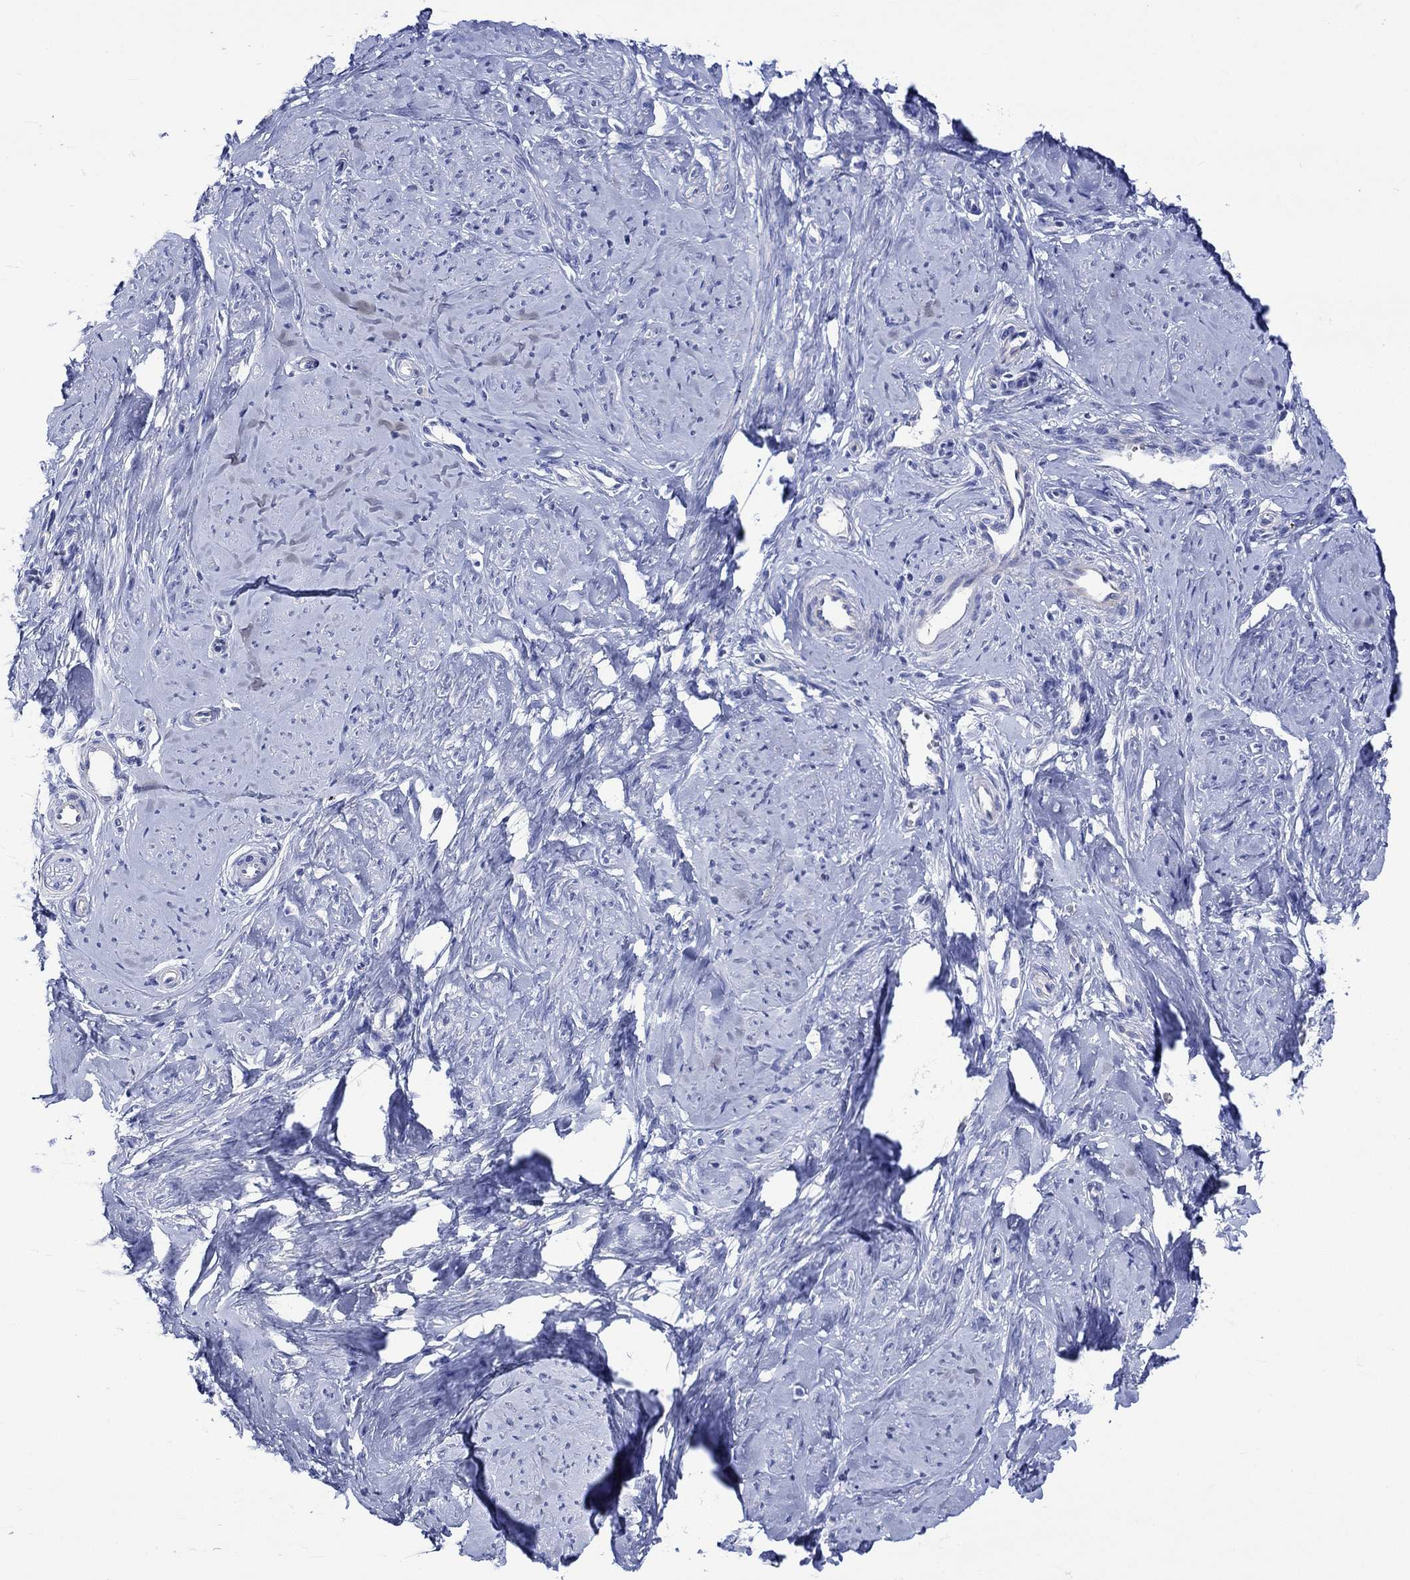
{"staining": {"intensity": "negative", "quantity": "none", "location": "none"}, "tissue": "smooth muscle", "cell_type": "Smooth muscle cells", "image_type": "normal", "snomed": [{"axis": "morphology", "description": "Normal tissue, NOS"}, {"axis": "topography", "description": "Smooth muscle"}], "caption": "Smooth muscle cells show no significant protein positivity in unremarkable smooth muscle. (IHC, brightfield microscopy, high magnification).", "gene": "HARBI1", "patient": {"sex": "female", "age": 48}}